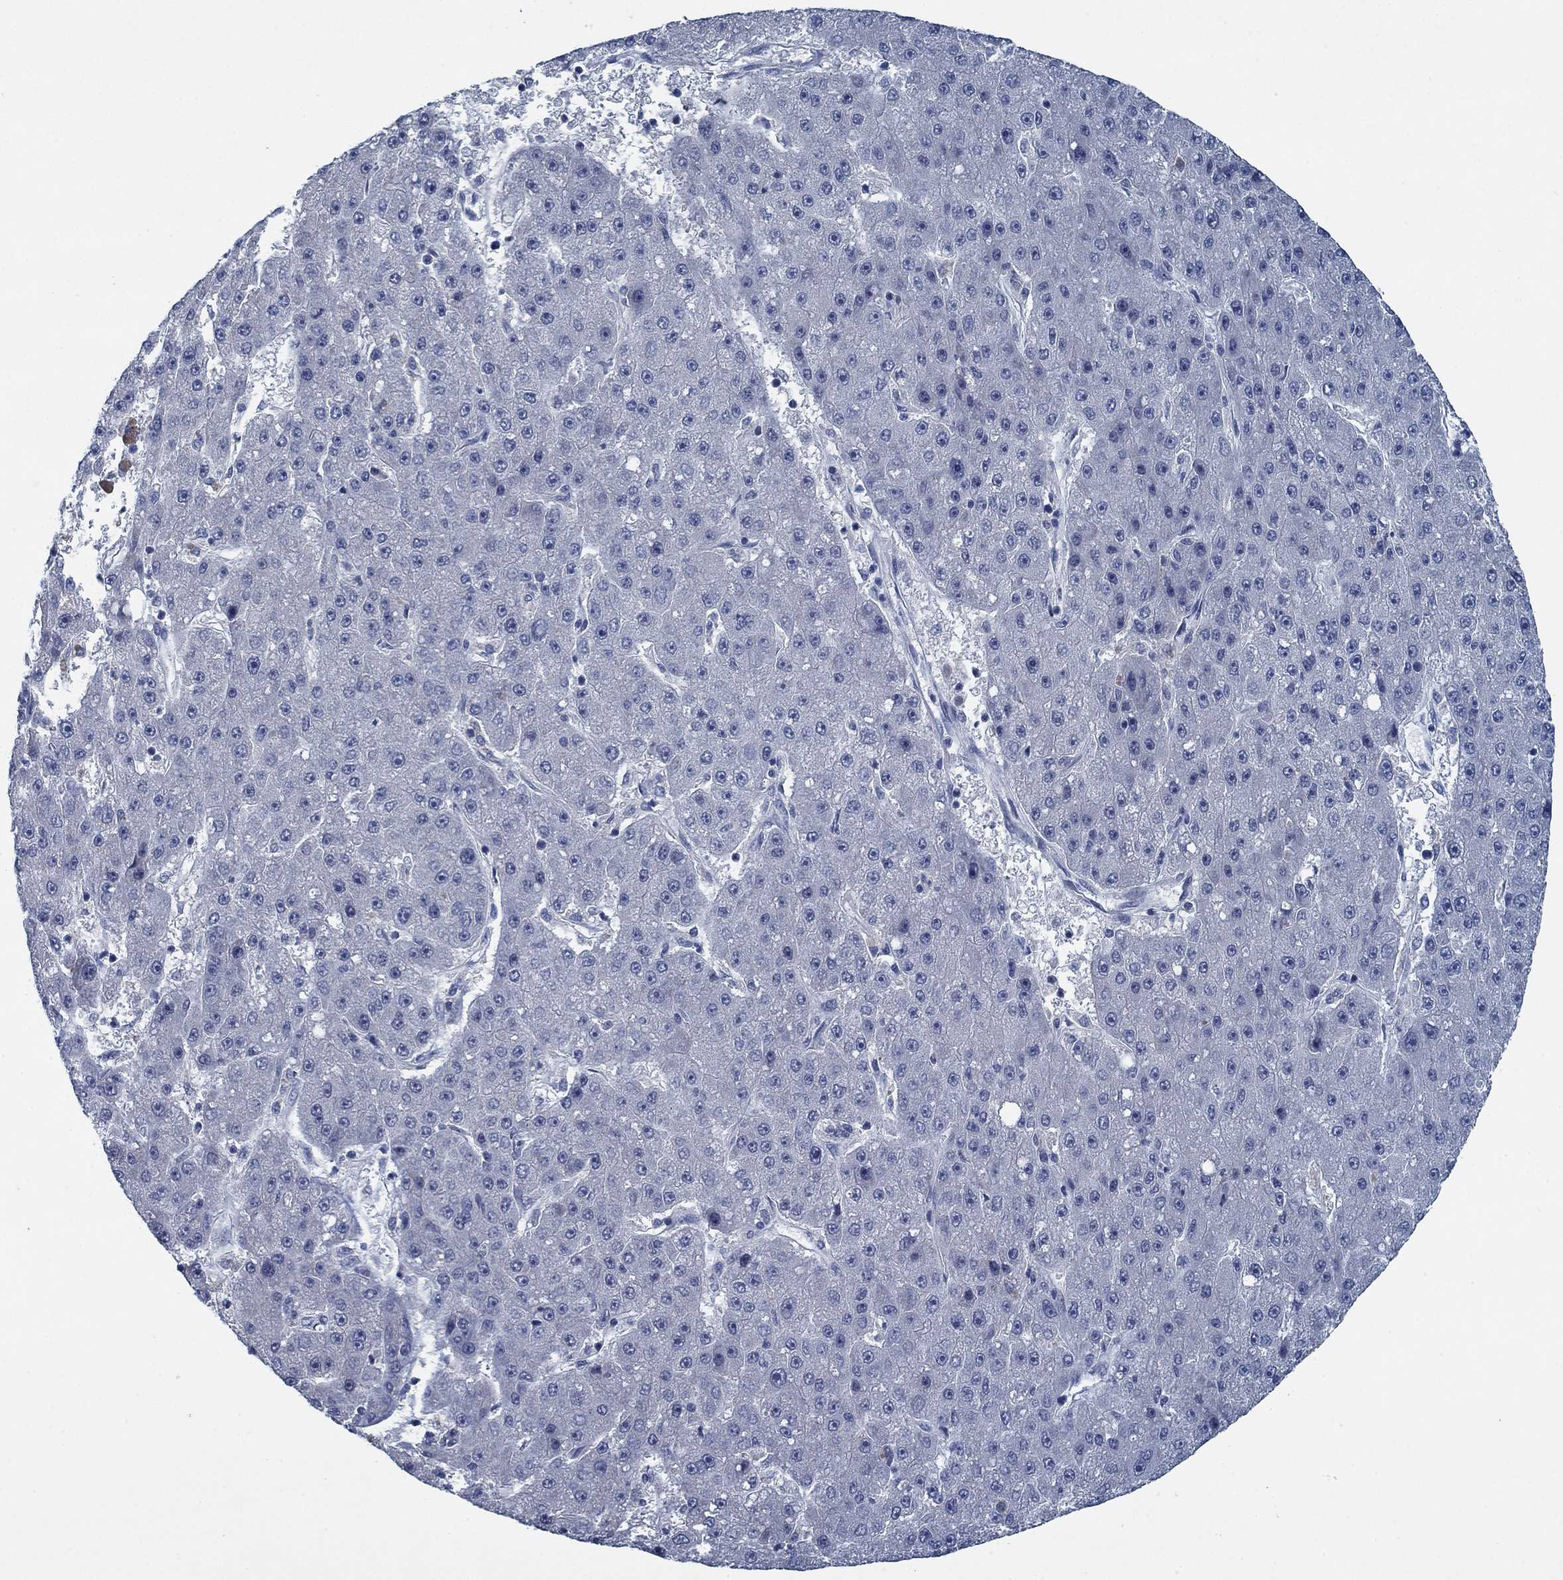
{"staining": {"intensity": "negative", "quantity": "none", "location": "none"}, "tissue": "liver cancer", "cell_type": "Tumor cells", "image_type": "cancer", "snomed": [{"axis": "morphology", "description": "Carcinoma, Hepatocellular, NOS"}, {"axis": "topography", "description": "Liver"}], "caption": "DAB (3,3'-diaminobenzidine) immunohistochemical staining of liver hepatocellular carcinoma displays no significant positivity in tumor cells.", "gene": "PNMA8A", "patient": {"sex": "male", "age": 67}}